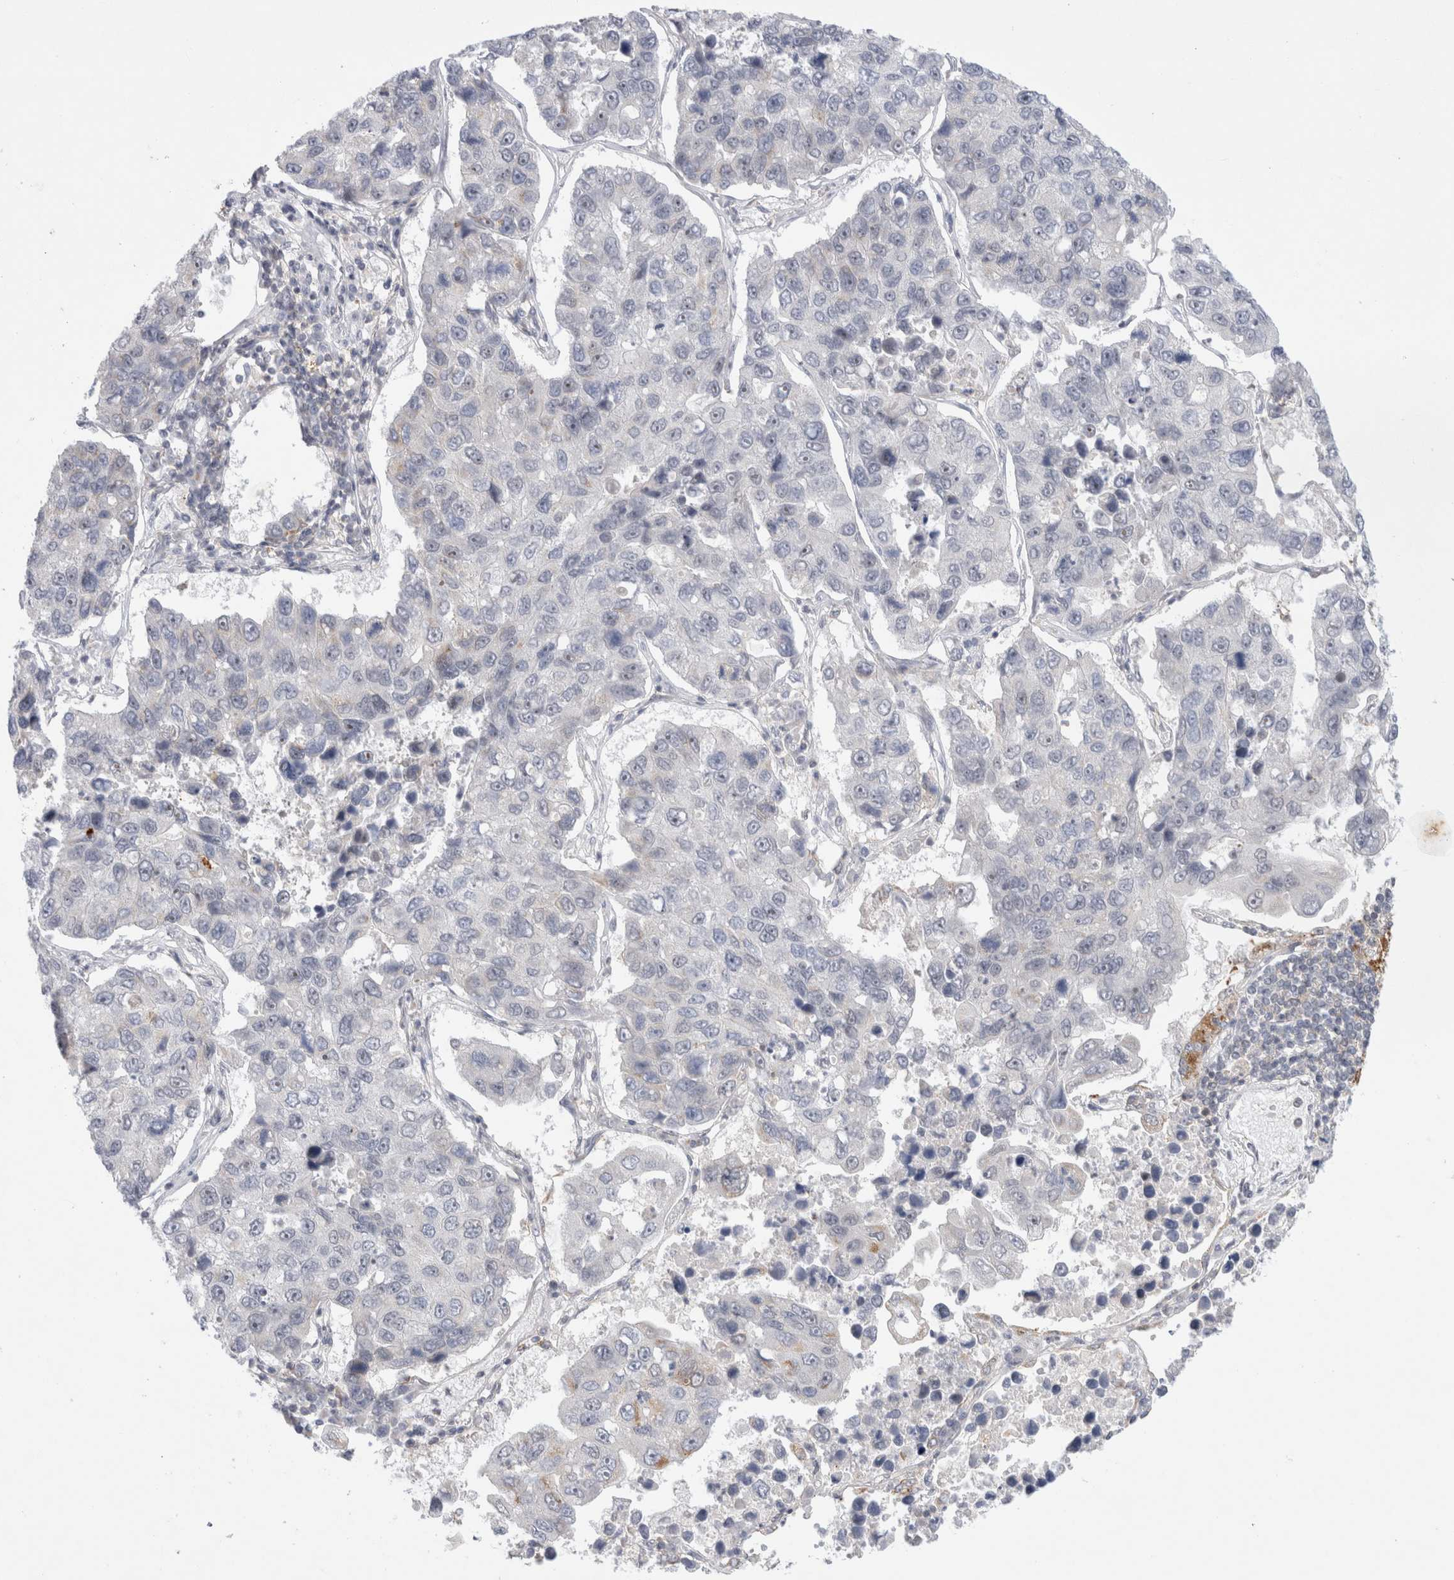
{"staining": {"intensity": "weak", "quantity": "25%-75%", "location": "nuclear"}, "tissue": "lung cancer", "cell_type": "Tumor cells", "image_type": "cancer", "snomed": [{"axis": "morphology", "description": "Adenocarcinoma, NOS"}, {"axis": "topography", "description": "Lung"}], "caption": "Protein expression analysis of human lung adenocarcinoma reveals weak nuclear staining in about 25%-75% of tumor cells.", "gene": "CERS5", "patient": {"sex": "male", "age": 64}}